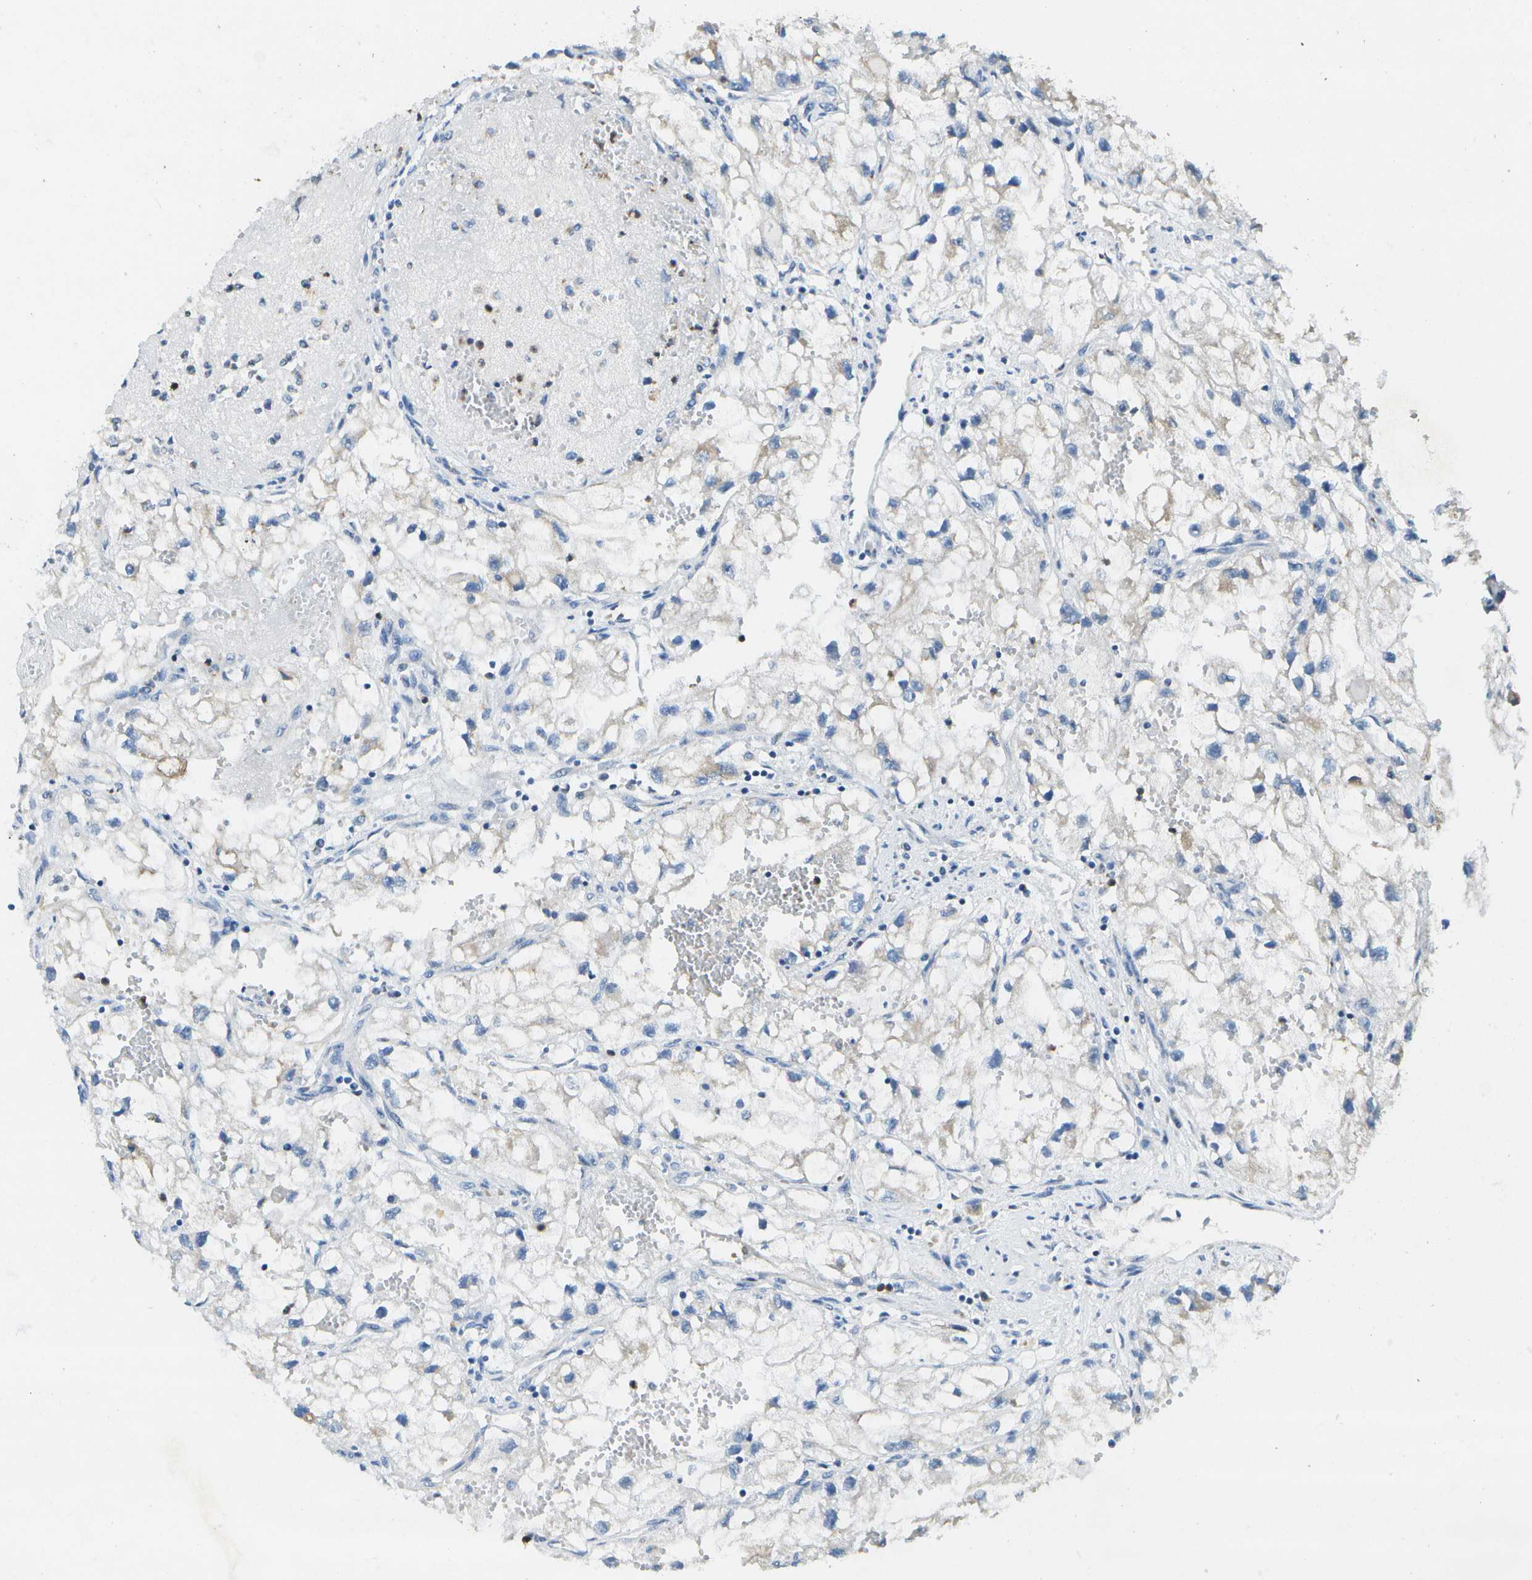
{"staining": {"intensity": "weak", "quantity": "<25%", "location": "cytoplasmic/membranous"}, "tissue": "renal cancer", "cell_type": "Tumor cells", "image_type": "cancer", "snomed": [{"axis": "morphology", "description": "Adenocarcinoma, NOS"}, {"axis": "topography", "description": "Kidney"}], "caption": "This photomicrograph is of renal cancer stained with IHC to label a protein in brown with the nuclei are counter-stained blue. There is no expression in tumor cells.", "gene": "DSE", "patient": {"sex": "female", "age": 70}}